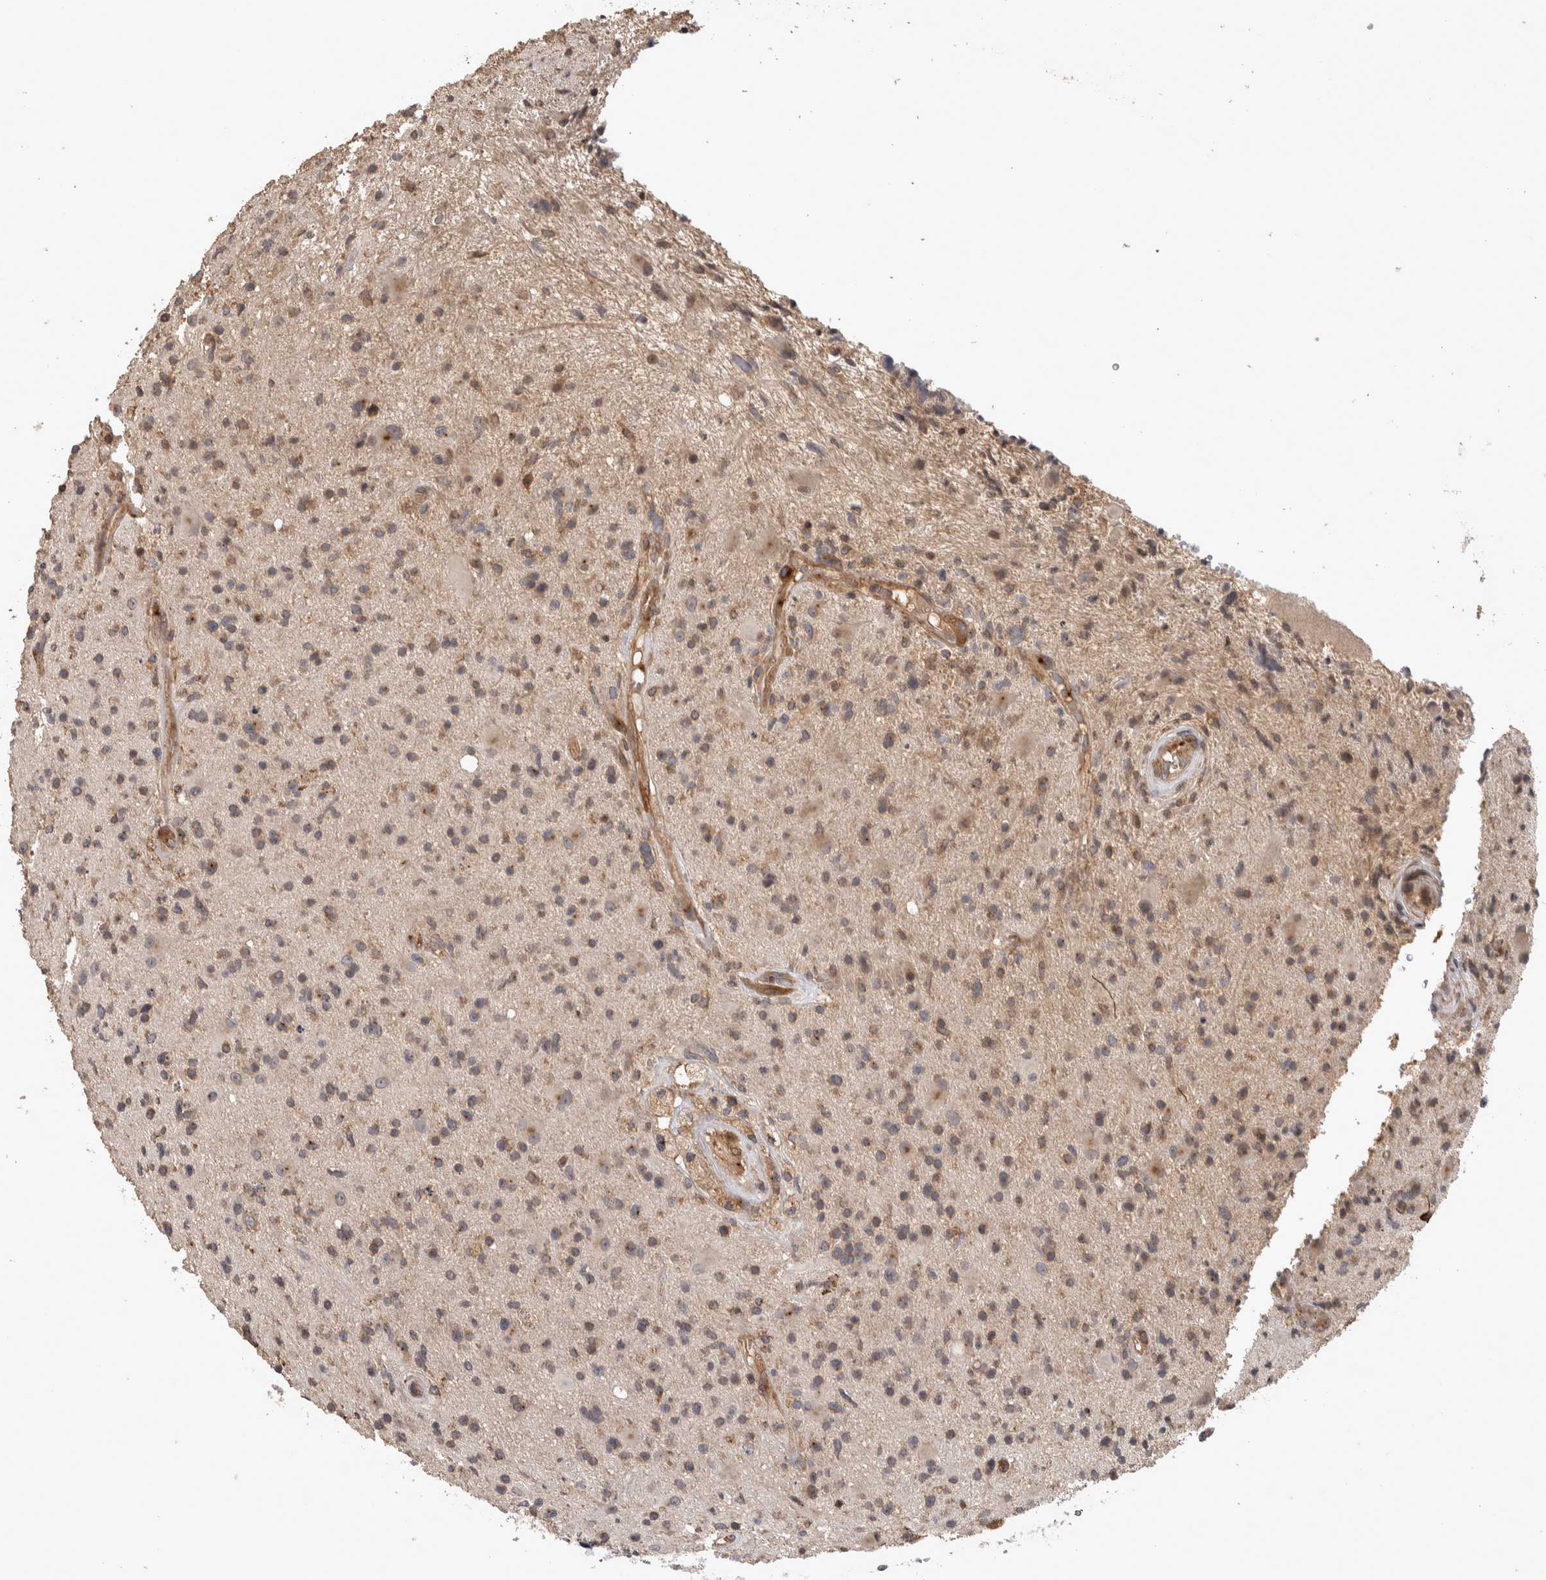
{"staining": {"intensity": "weak", "quantity": ">75%", "location": "cytoplasmic/membranous"}, "tissue": "glioma", "cell_type": "Tumor cells", "image_type": "cancer", "snomed": [{"axis": "morphology", "description": "Glioma, malignant, High grade"}, {"axis": "topography", "description": "Brain"}], "caption": "Immunohistochemistry micrograph of neoplastic tissue: human glioma stained using immunohistochemistry shows low levels of weak protein expression localized specifically in the cytoplasmic/membranous of tumor cells, appearing as a cytoplasmic/membranous brown color.", "gene": "IFRD1", "patient": {"sex": "male", "age": 33}}